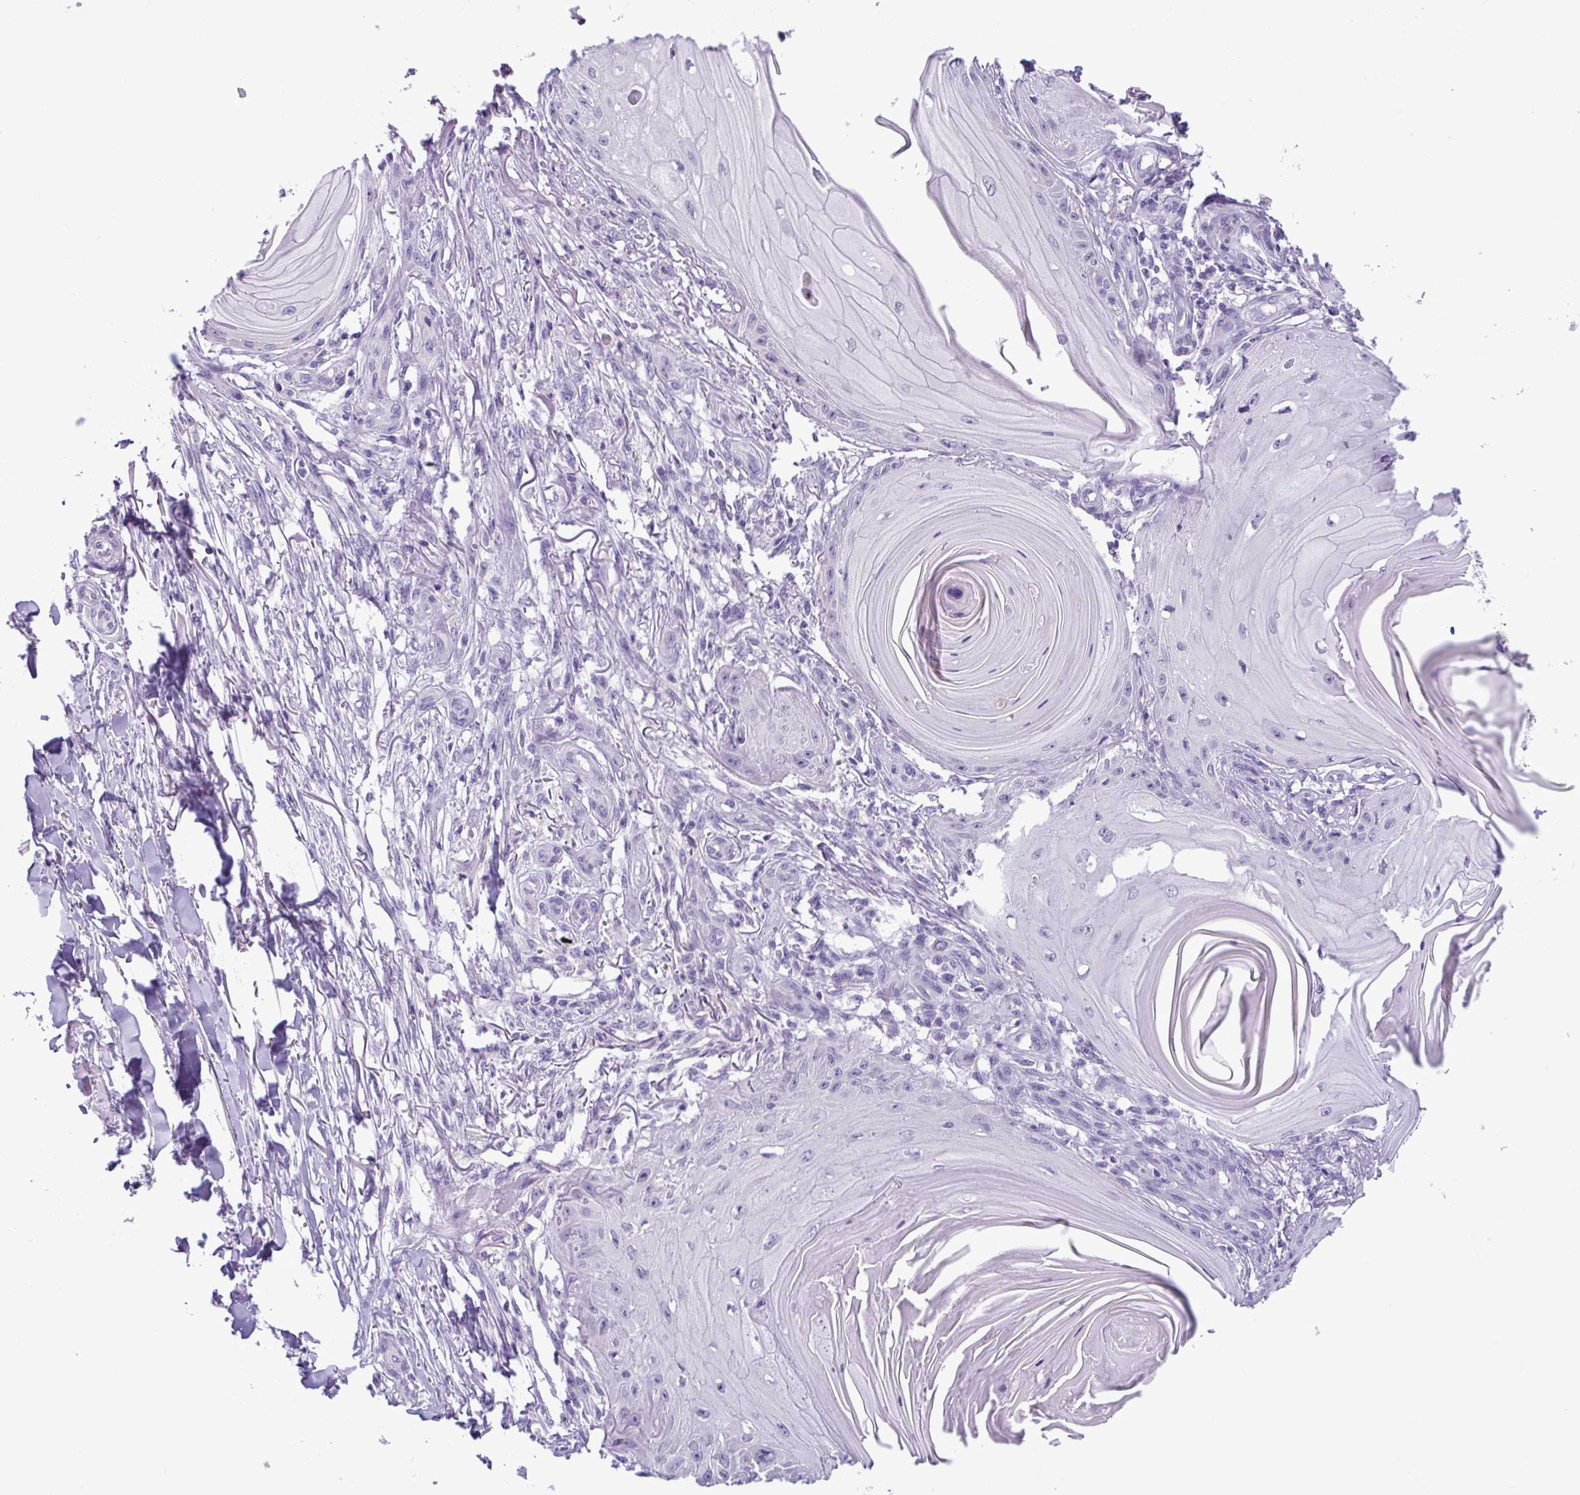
{"staining": {"intensity": "negative", "quantity": "none", "location": "none"}, "tissue": "skin cancer", "cell_type": "Tumor cells", "image_type": "cancer", "snomed": [{"axis": "morphology", "description": "Squamous cell carcinoma, NOS"}, {"axis": "topography", "description": "Skin"}], "caption": "Immunohistochemical staining of skin cancer exhibits no significant expression in tumor cells.", "gene": "WNT9B", "patient": {"sex": "female", "age": 77}}